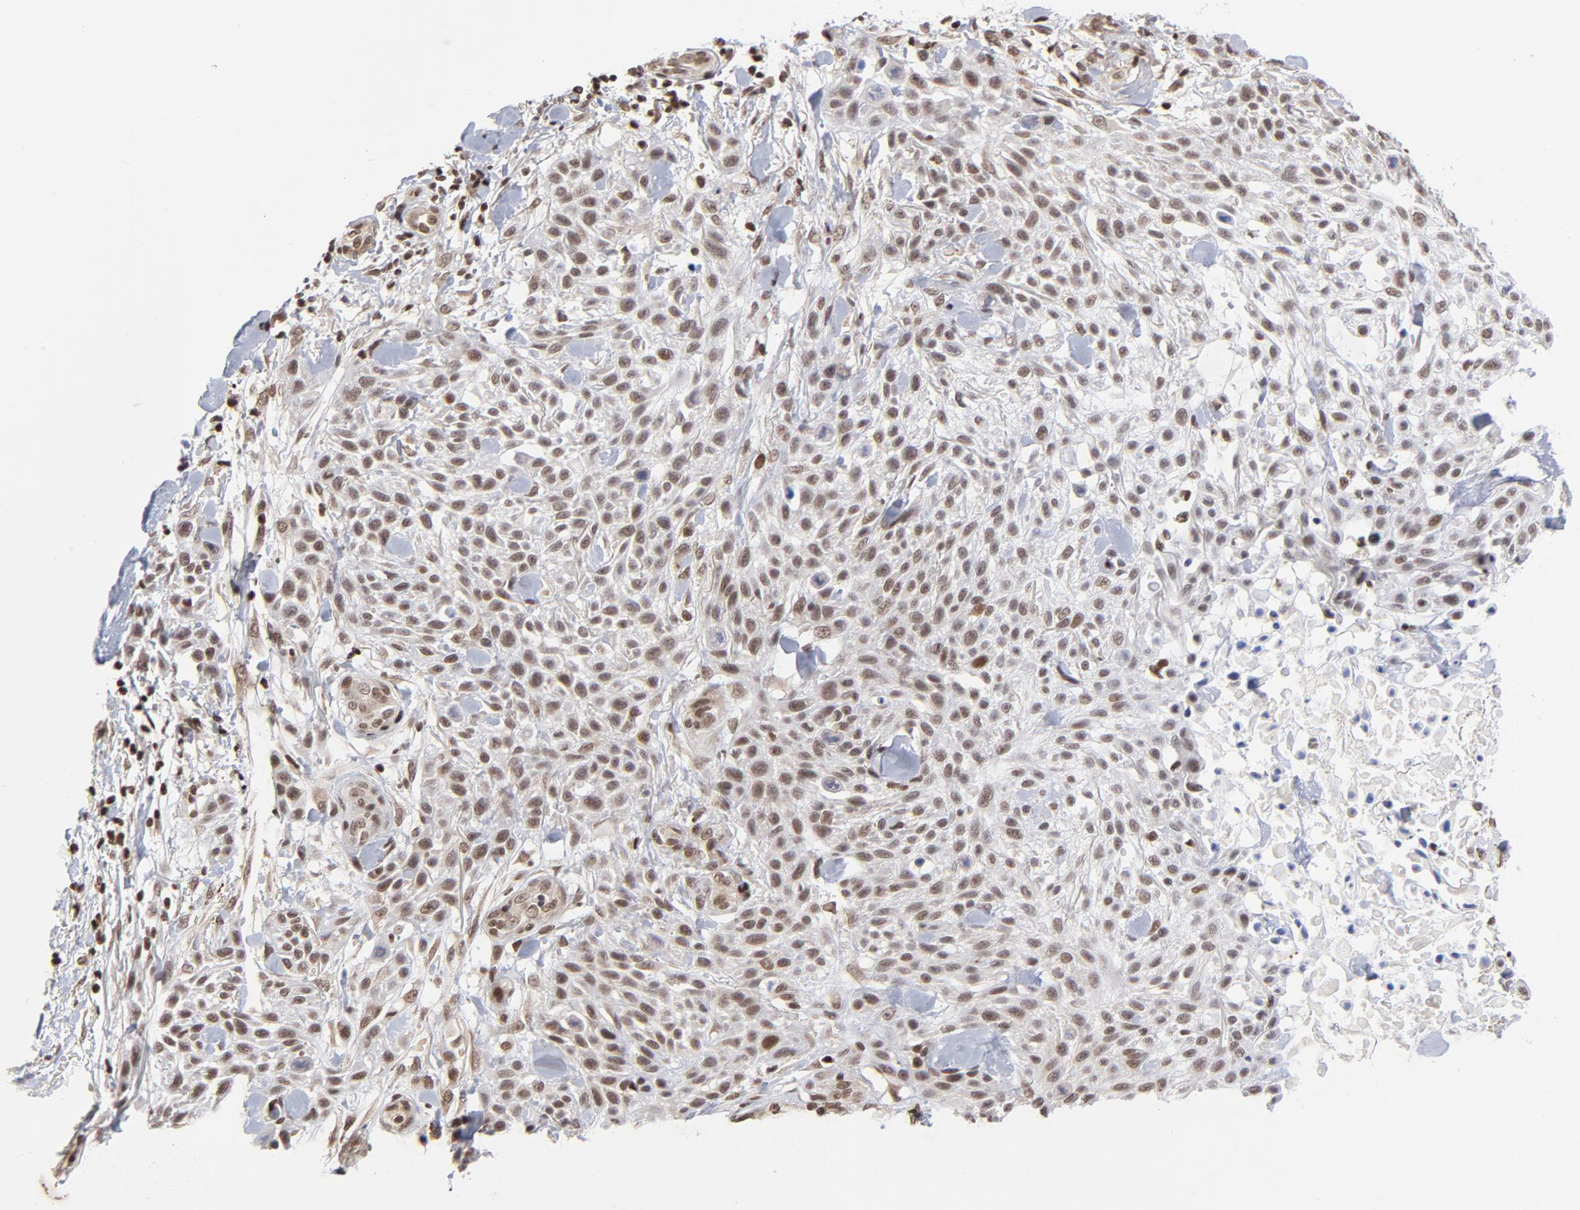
{"staining": {"intensity": "strong", "quantity": ">75%", "location": "nuclear"}, "tissue": "skin cancer", "cell_type": "Tumor cells", "image_type": "cancer", "snomed": [{"axis": "morphology", "description": "Squamous cell carcinoma, NOS"}, {"axis": "topography", "description": "Skin"}], "caption": "This photomicrograph displays immunohistochemistry (IHC) staining of human squamous cell carcinoma (skin), with high strong nuclear staining in about >75% of tumor cells.", "gene": "CTCF", "patient": {"sex": "female", "age": 42}}